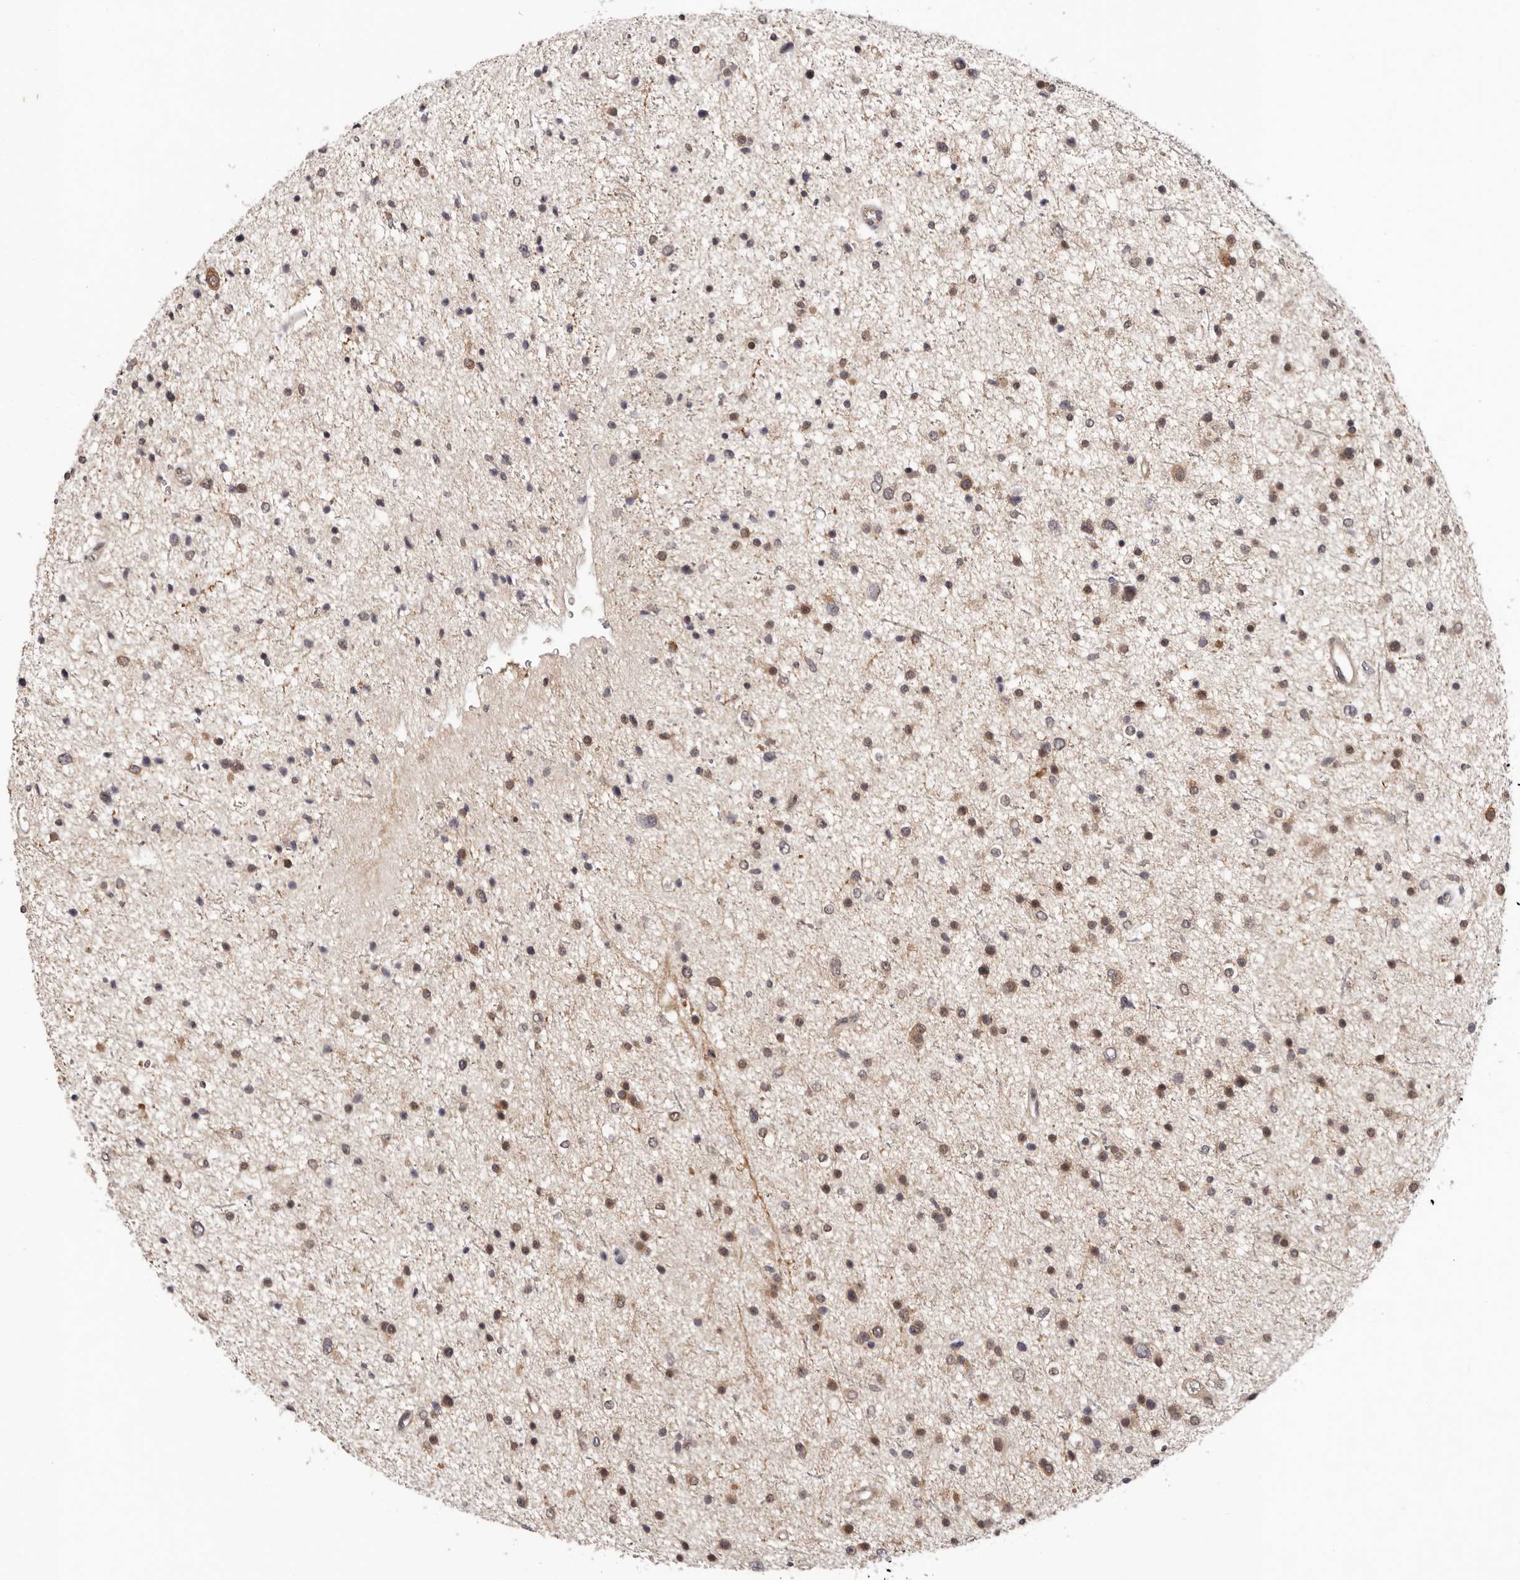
{"staining": {"intensity": "moderate", "quantity": ">75%", "location": "cytoplasmic/membranous,nuclear"}, "tissue": "glioma", "cell_type": "Tumor cells", "image_type": "cancer", "snomed": [{"axis": "morphology", "description": "Glioma, malignant, Low grade"}, {"axis": "topography", "description": "Brain"}], "caption": "Moderate cytoplasmic/membranous and nuclear expression is appreciated in approximately >75% of tumor cells in malignant low-grade glioma. Using DAB (brown) and hematoxylin (blue) stains, captured at high magnification using brightfield microscopy.", "gene": "TBX5", "patient": {"sex": "female", "age": 37}}